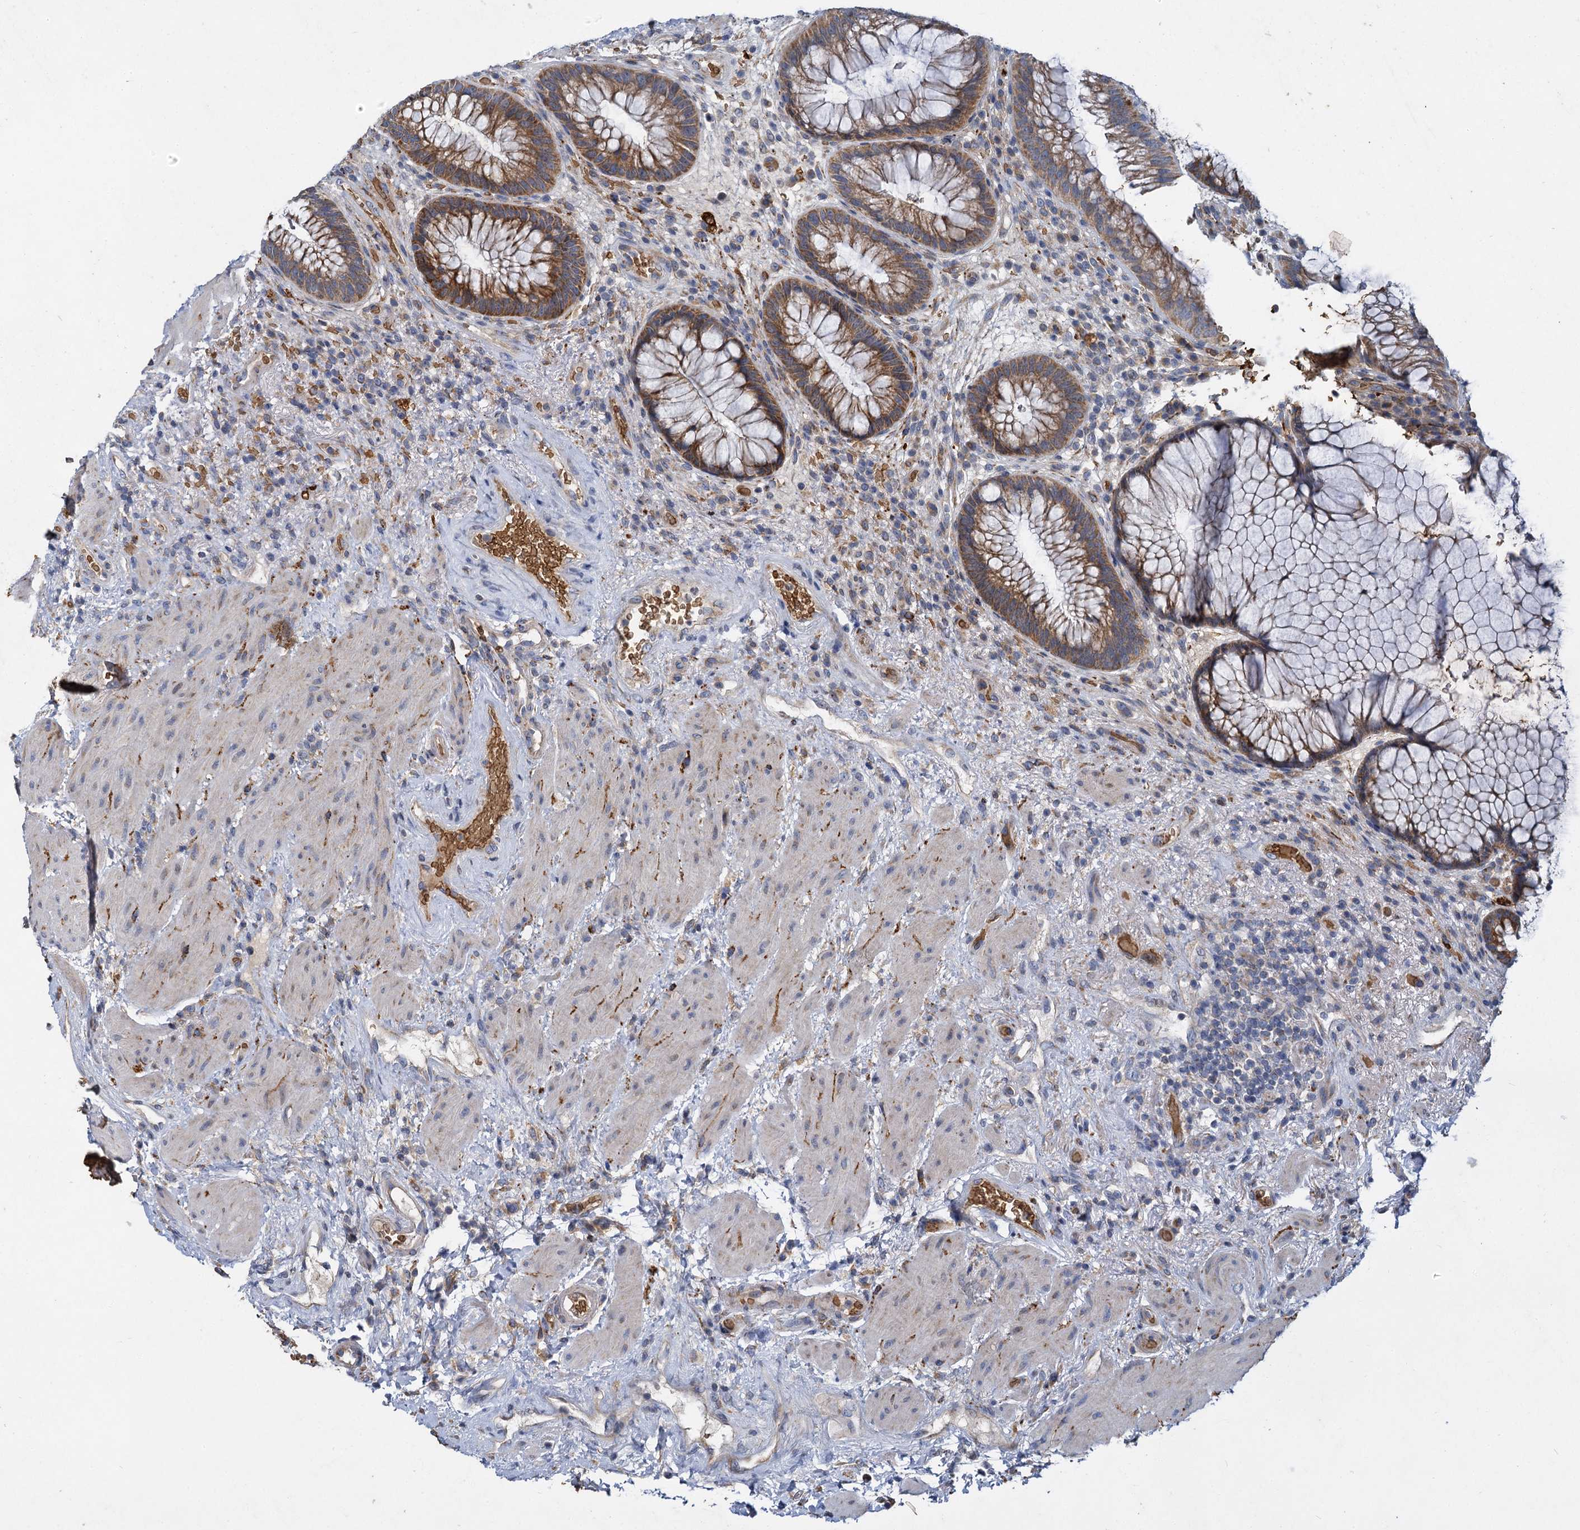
{"staining": {"intensity": "moderate", "quantity": ">75%", "location": "cytoplasmic/membranous"}, "tissue": "rectum", "cell_type": "Glandular cells", "image_type": "normal", "snomed": [{"axis": "morphology", "description": "Normal tissue, NOS"}, {"axis": "topography", "description": "Rectum"}], "caption": "Rectum stained with immunohistochemistry (IHC) displays moderate cytoplasmic/membranous staining in about >75% of glandular cells.", "gene": "BCS1L", "patient": {"sex": "male", "age": 51}}